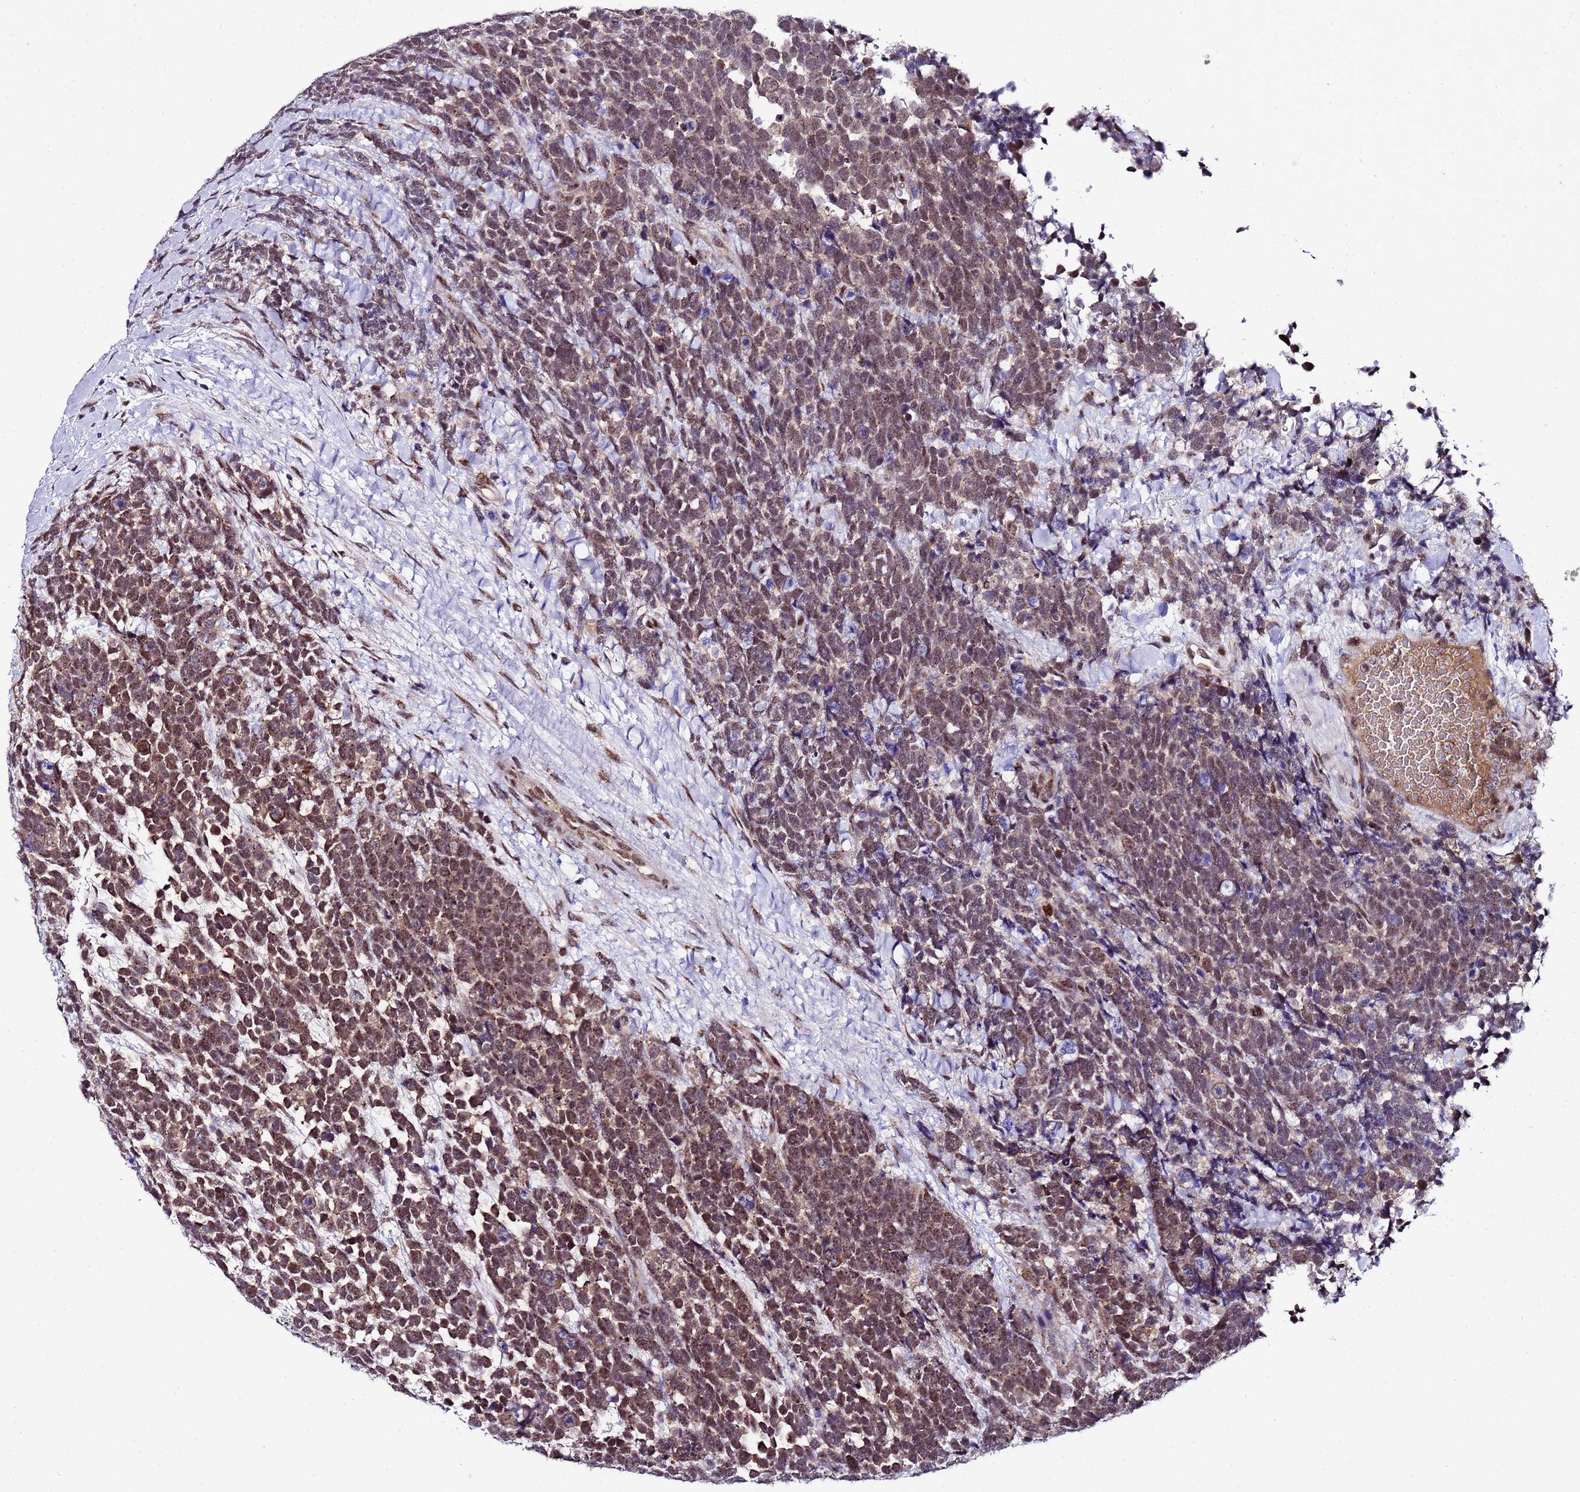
{"staining": {"intensity": "moderate", "quantity": ">75%", "location": "cytoplasmic/membranous,nuclear"}, "tissue": "urothelial cancer", "cell_type": "Tumor cells", "image_type": "cancer", "snomed": [{"axis": "morphology", "description": "Urothelial carcinoma, High grade"}, {"axis": "topography", "description": "Urinary bladder"}], "caption": "Tumor cells display medium levels of moderate cytoplasmic/membranous and nuclear positivity in about >75% of cells in urothelial cancer. Immunohistochemistry stains the protein in brown and the nuclei are stained blue.", "gene": "C19orf47", "patient": {"sex": "female", "age": 82}}